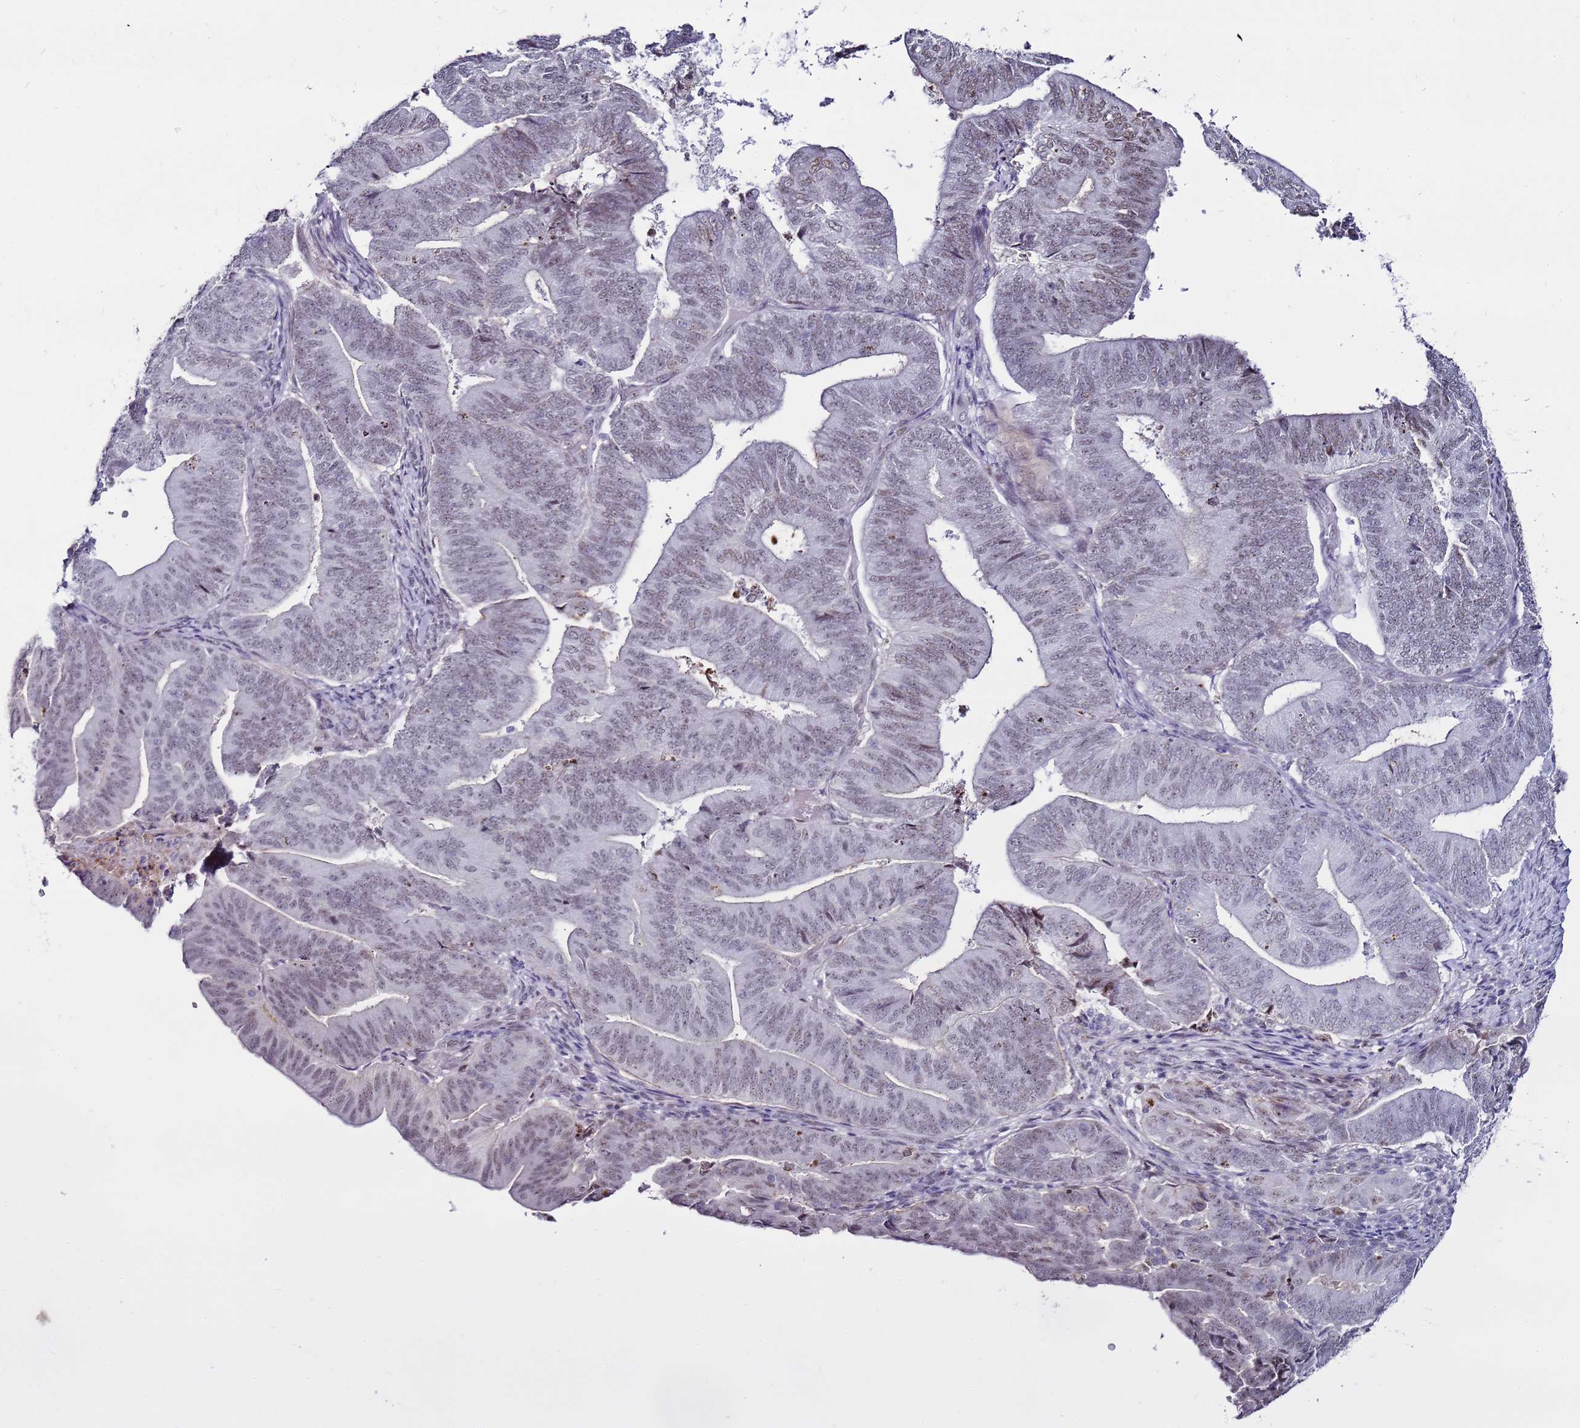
{"staining": {"intensity": "weak", "quantity": "<25%", "location": "nuclear"}, "tissue": "endometrial cancer", "cell_type": "Tumor cells", "image_type": "cancer", "snomed": [{"axis": "morphology", "description": "Adenocarcinoma, NOS"}, {"axis": "topography", "description": "Endometrium"}], "caption": "A high-resolution micrograph shows immunohistochemistry (IHC) staining of endometrial adenocarcinoma, which displays no significant staining in tumor cells. (Brightfield microscopy of DAB IHC at high magnification).", "gene": "PSMA7", "patient": {"sex": "female", "age": 70}}